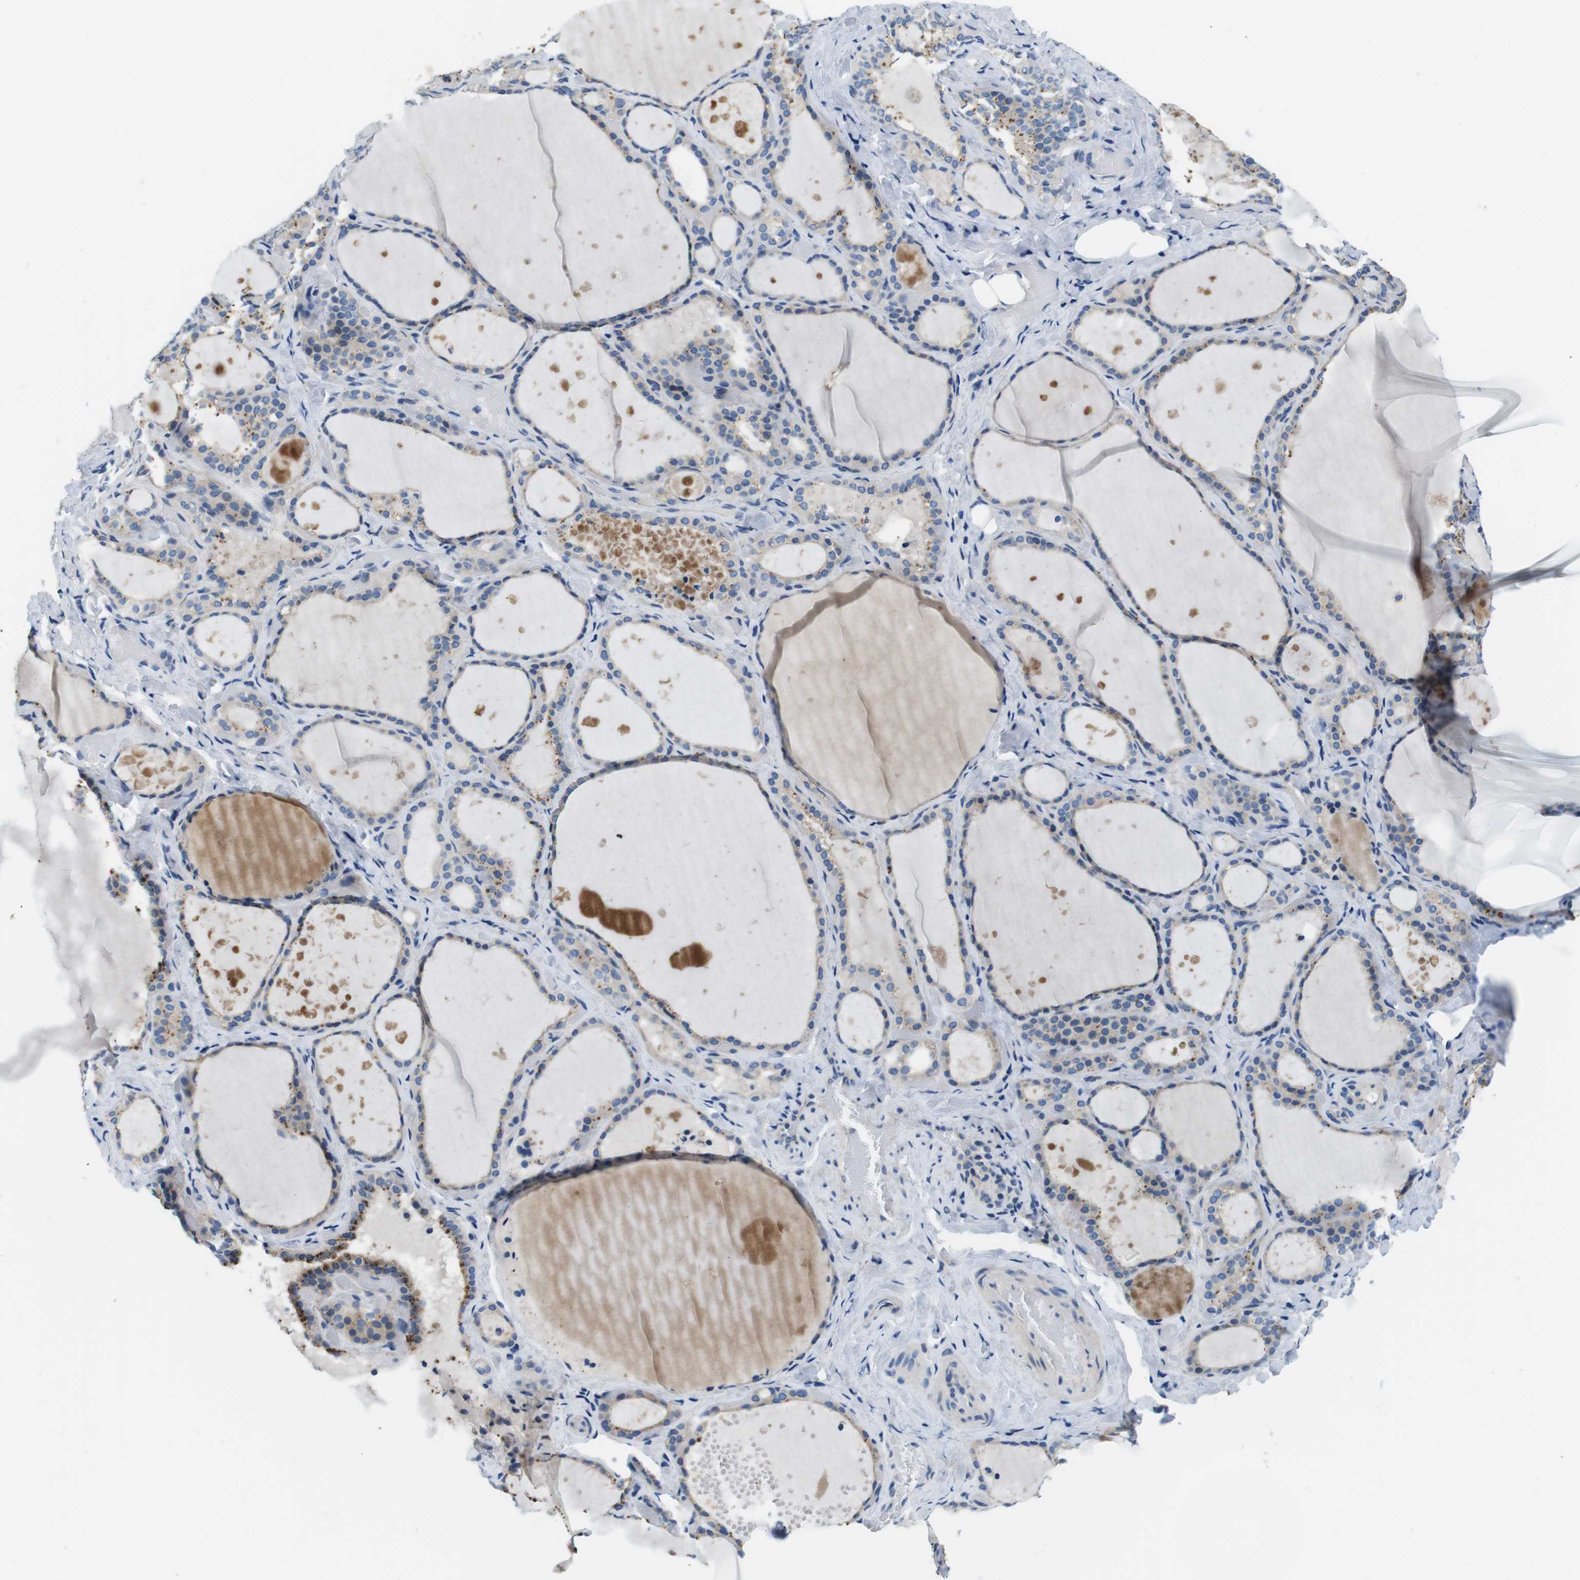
{"staining": {"intensity": "weak", "quantity": "25%-75%", "location": "cytoplasmic/membranous"}, "tissue": "thyroid gland", "cell_type": "Glandular cells", "image_type": "normal", "snomed": [{"axis": "morphology", "description": "Normal tissue, NOS"}, {"axis": "topography", "description": "Thyroid gland"}], "caption": "High-magnification brightfield microscopy of unremarkable thyroid gland stained with DAB (brown) and counterstained with hematoxylin (blue). glandular cells exhibit weak cytoplasmic/membranous positivity is identified in about25%-75% of cells. (Stains: DAB in brown, nuclei in blue, Microscopy: brightfield microscopy at high magnification).", "gene": "DENND4C", "patient": {"sex": "female", "age": 44}}